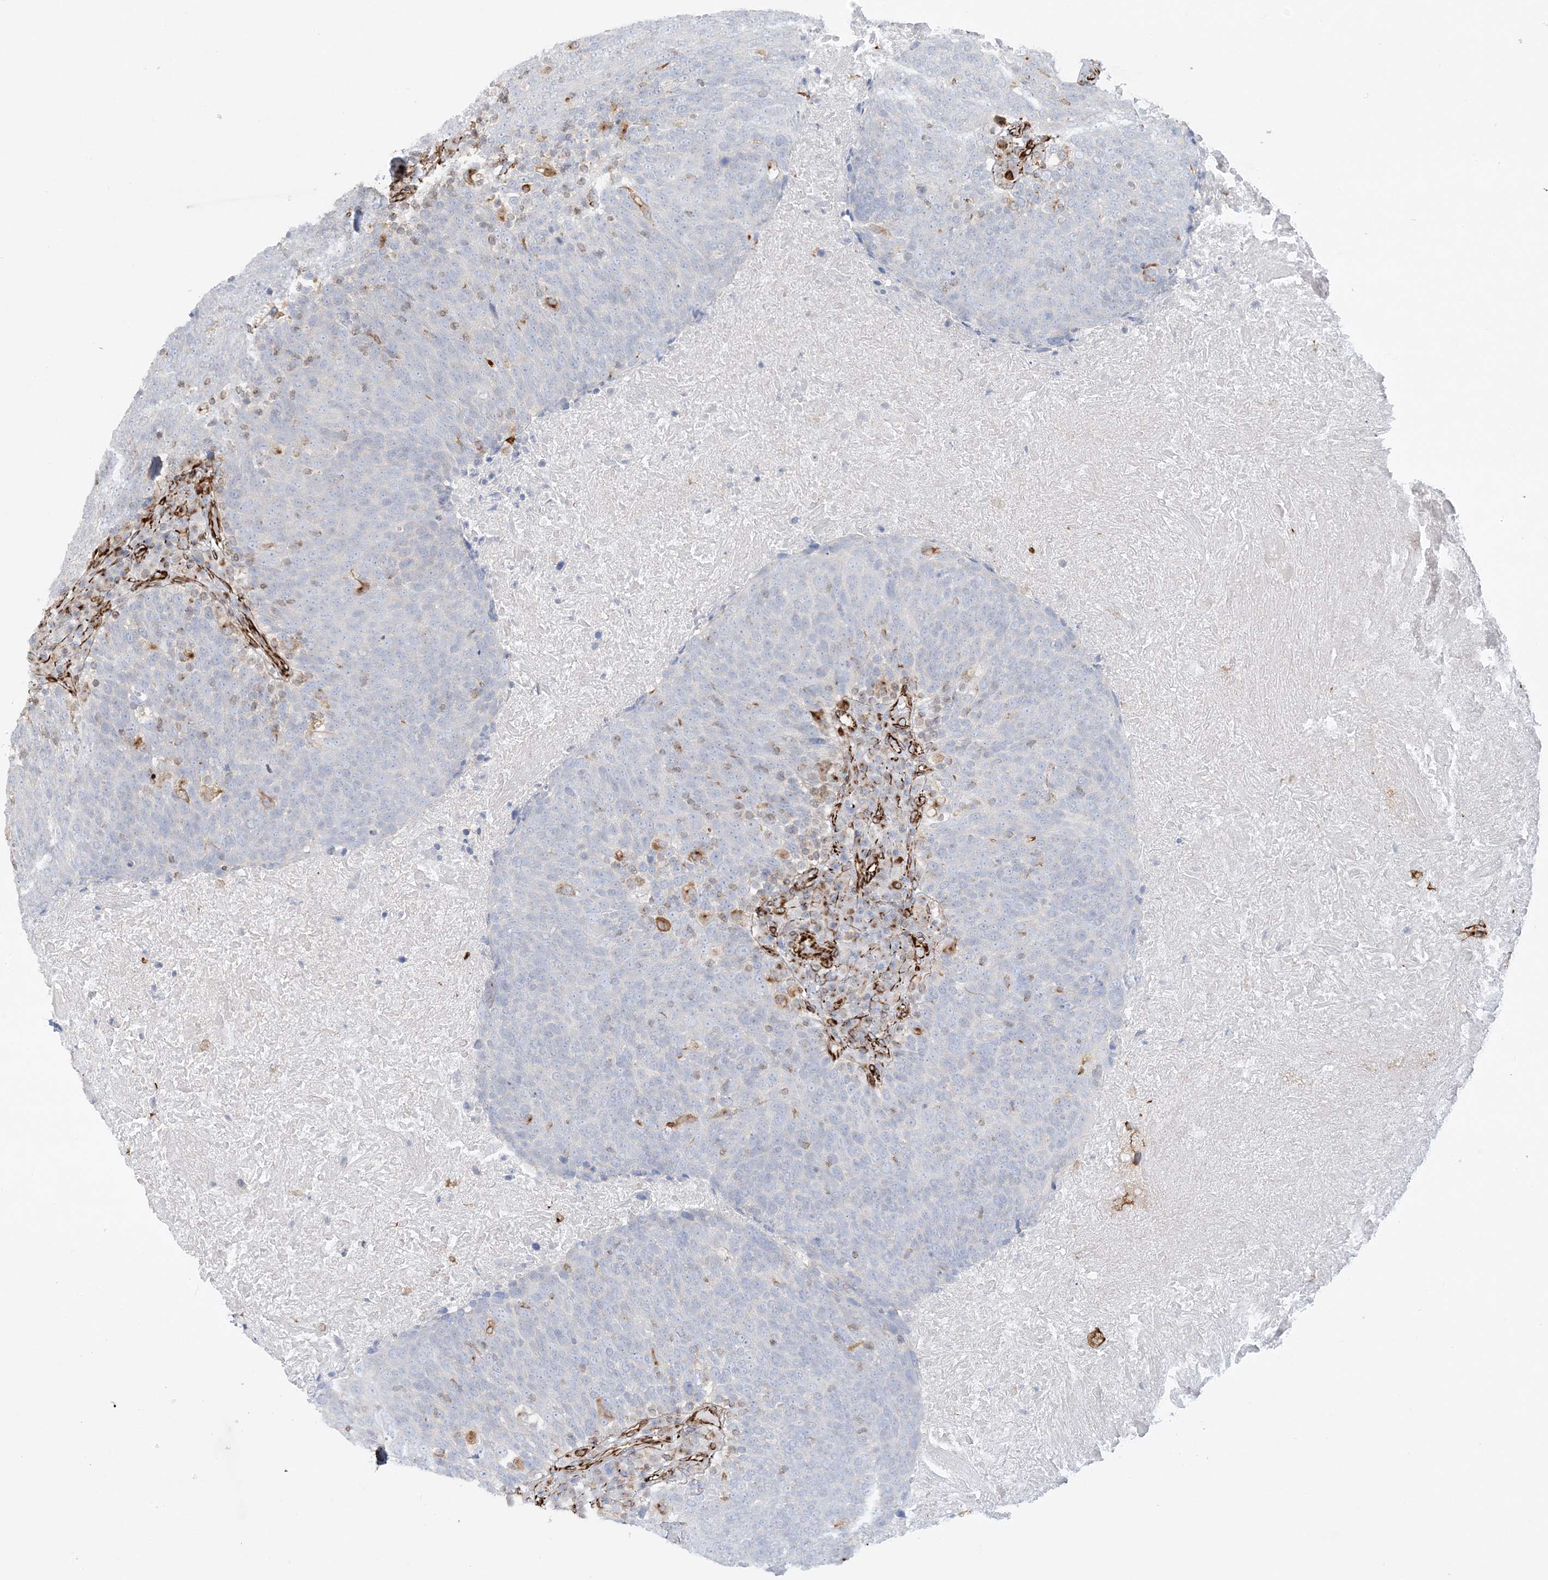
{"staining": {"intensity": "negative", "quantity": "none", "location": "none"}, "tissue": "head and neck cancer", "cell_type": "Tumor cells", "image_type": "cancer", "snomed": [{"axis": "morphology", "description": "Squamous cell carcinoma, NOS"}, {"axis": "morphology", "description": "Squamous cell carcinoma, metastatic, NOS"}, {"axis": "topography", "description": "Lymph node"}, {"axis": "topography", "description": "Head-Neck"}], "caption": "Human head and neck cancer (squamous cell carcinoma) stained for a protein using immunohistochemistry (IHC) demonstrates no staining in tumor cells.", "gene": "SCLT1", "patient": {"sex": "male", "age": 62}}